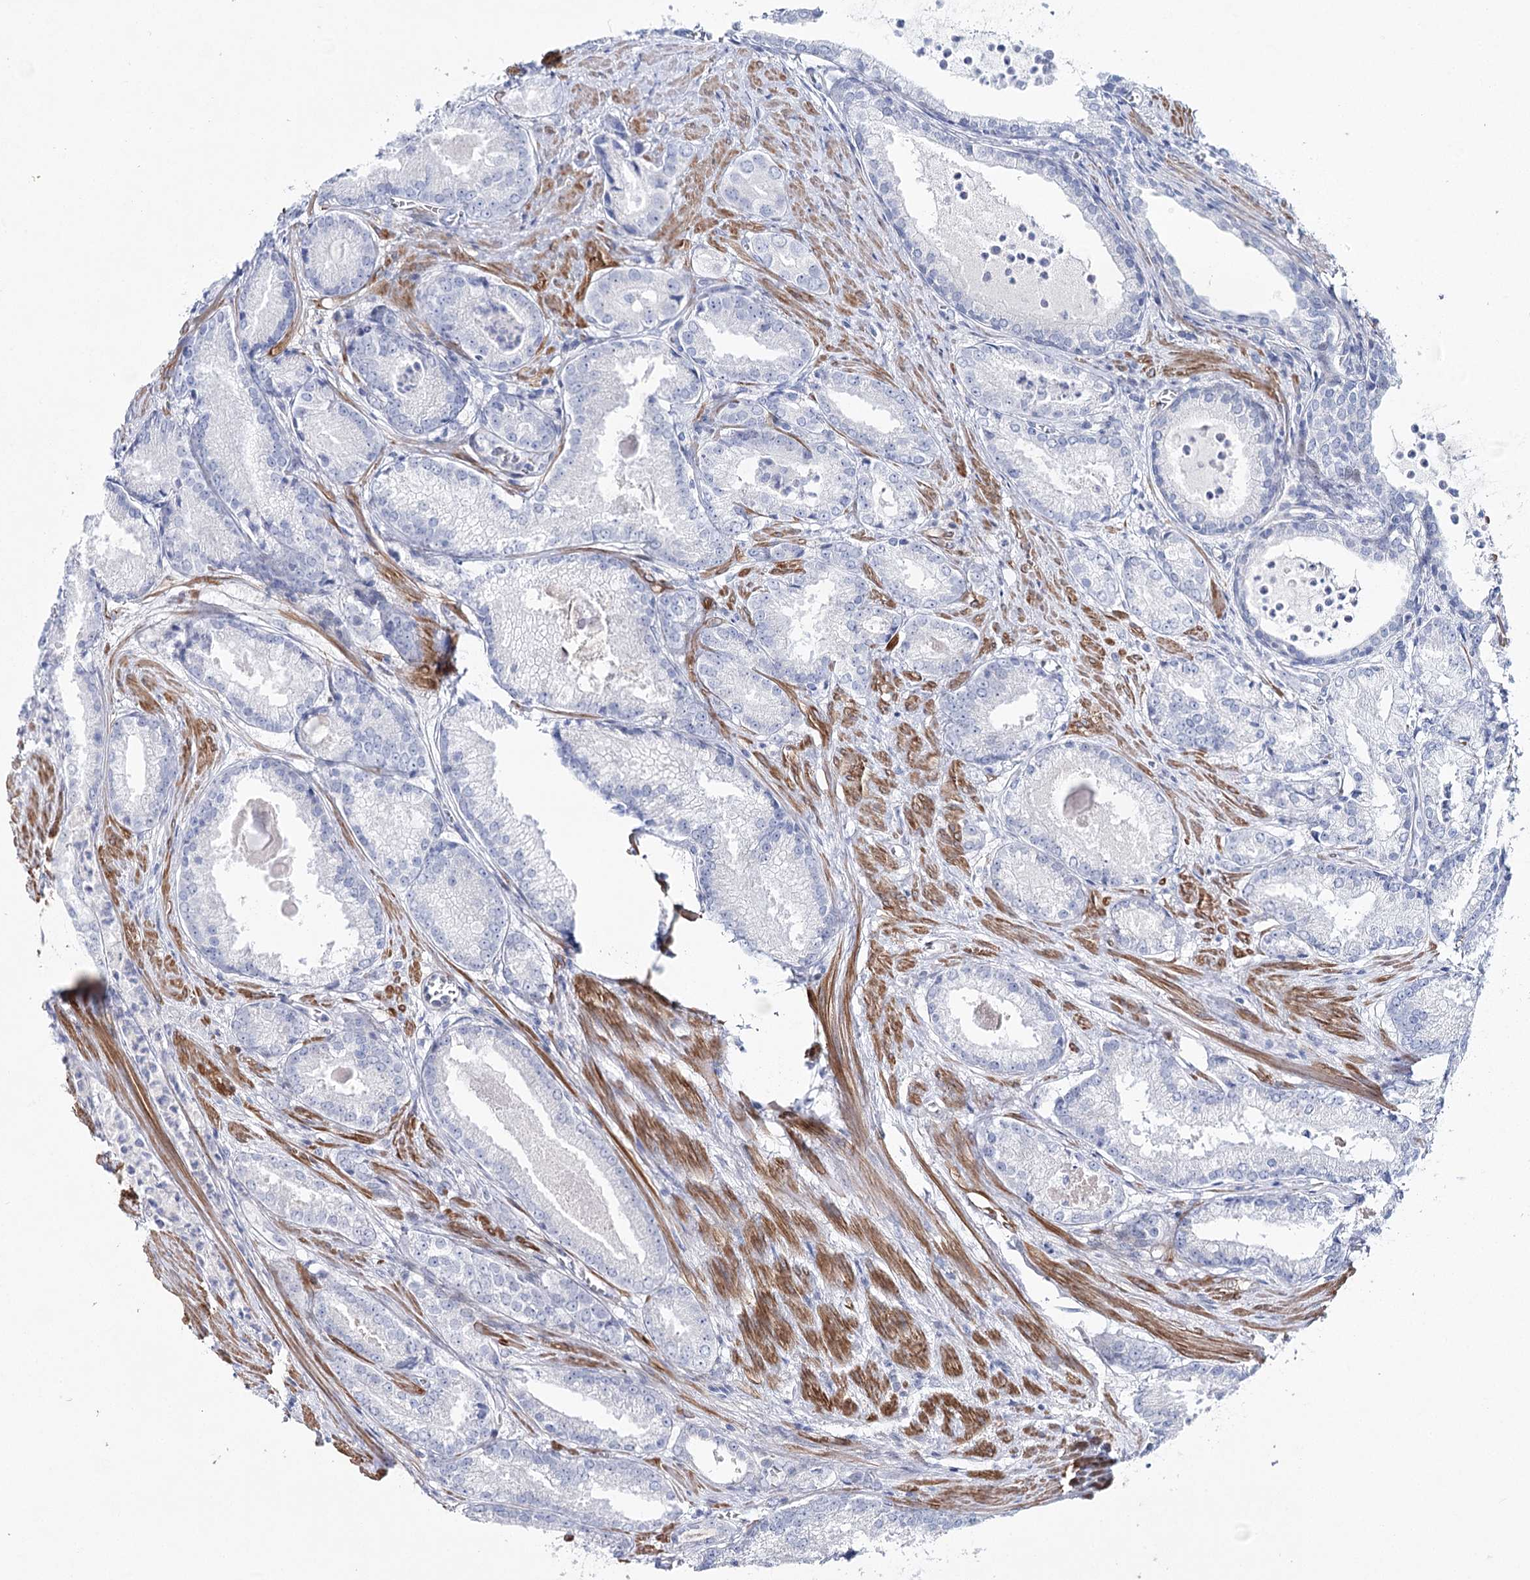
{"staining": {"intensity": "negative", "quantity": "none", "location": "none"}, "tissue": "prostate cancer", "cell_type": "Tumor cells", "image_type": "cancer", "snomed": [{"axis": "morphology", "description": "Adenocarcinoma, Low grade"}, {"axis": "topography", "description": "Prostate"}], "caption": "This is an IHC image of human prostate cancer (adenocarcinoma (low-grade)). There is no staining in tumor cells.", "gene": "ANKRD23", "patient": {"sex": "male", "age": 54}}